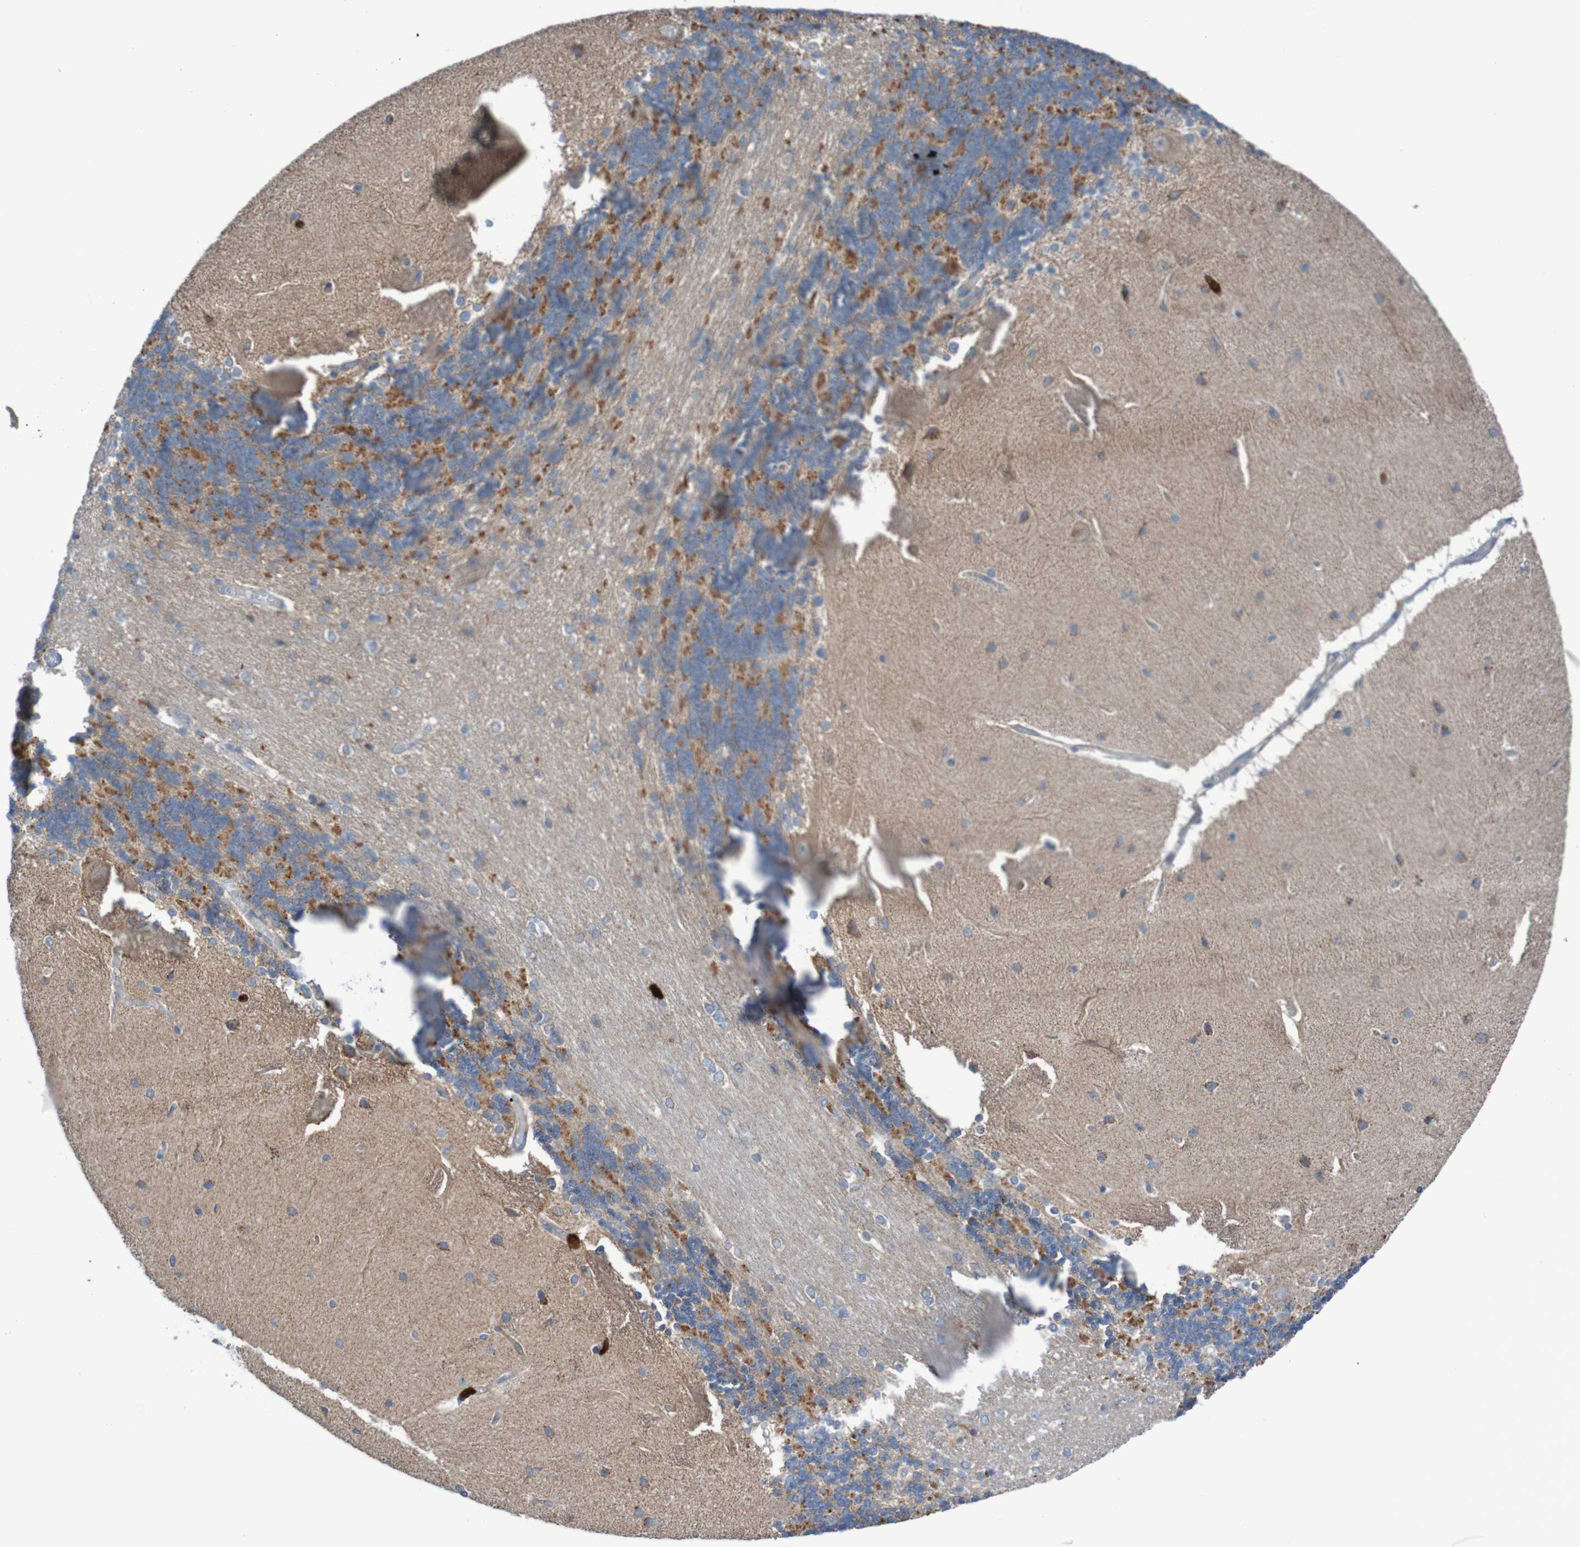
{"staining": {"intensity": "moderate", "quantity": "25%-75%", "location": "cytoplasmic/membranous"}, "tissue": "cerebellum", "cell_type": "Cells in granular layer", "image_type": "normal", "snomed": [{"axis": "morphology", "description": "Normal tissue, NOS"}, {"axis": "topography", "description": "Cerebellum"}], "caption": "Immunohistochemical staining of unremarkable human cerebellum shows 25%-75% levels of moderate cytoplasmic/membranous protein staining in approximately 25%-75% of cells in granular layer. (IHC, brightfield microscopy, high magnification).", "gene": "PARP4", "patient": {"sex": "female", "age": 54}}